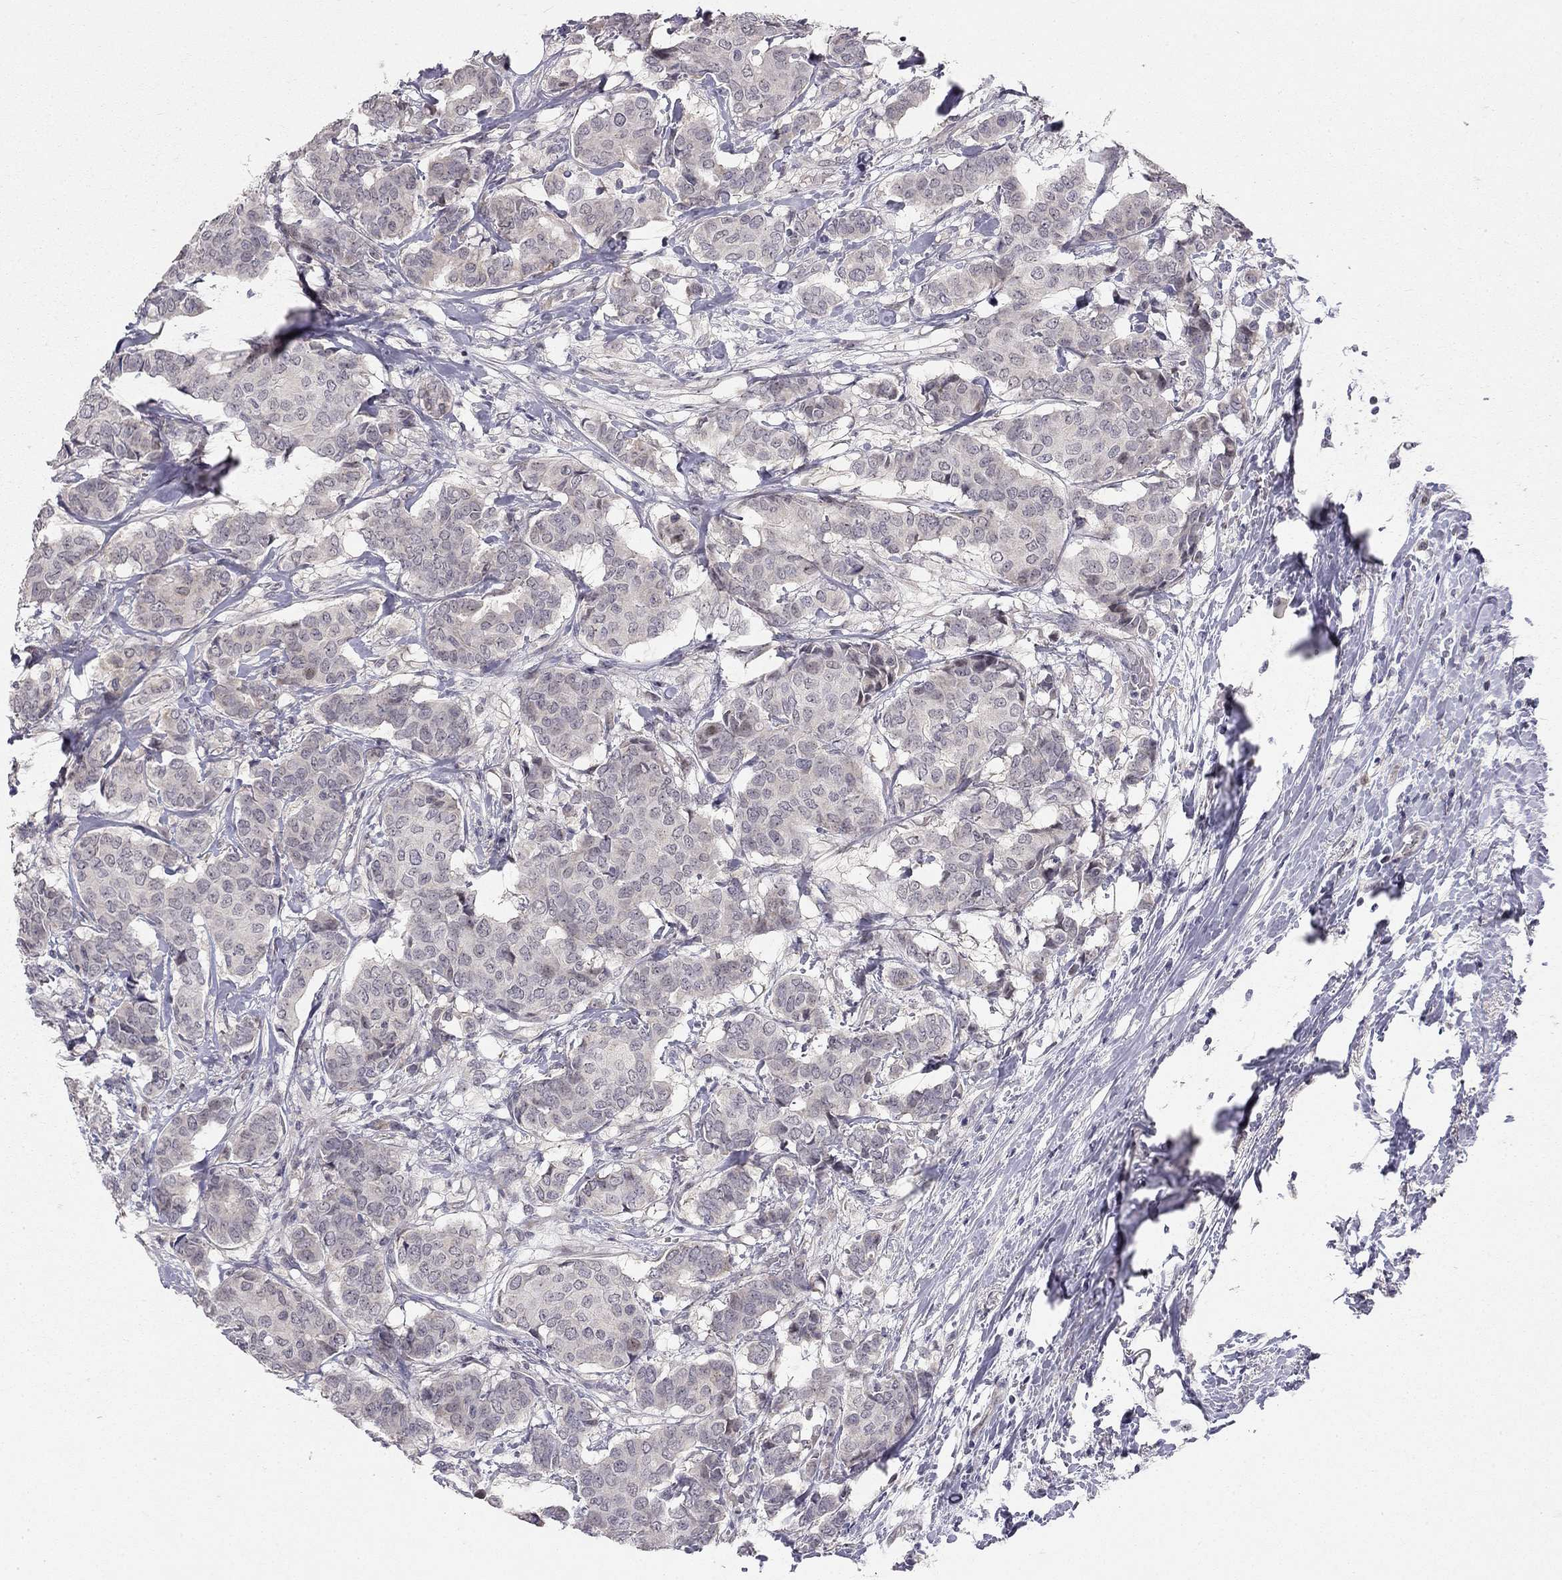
{"staining": {"intensity": "negative", "quantity": "none", "location": "none"}, "tissue": "breast cancer", "cell_type": "Tumor cells", "image_type": "cancer", "snomed": [{"axis": "morphology", "description": "Duct carcinoma"}, {"axis": "topography", "description": "Breast"}], "caption": "There is no significant staining in tumor cells of breast cancer (infiltrating ductal carcinoma).", "gene": "STXBP6", "patient": {"sex": "female", "age": 75}}